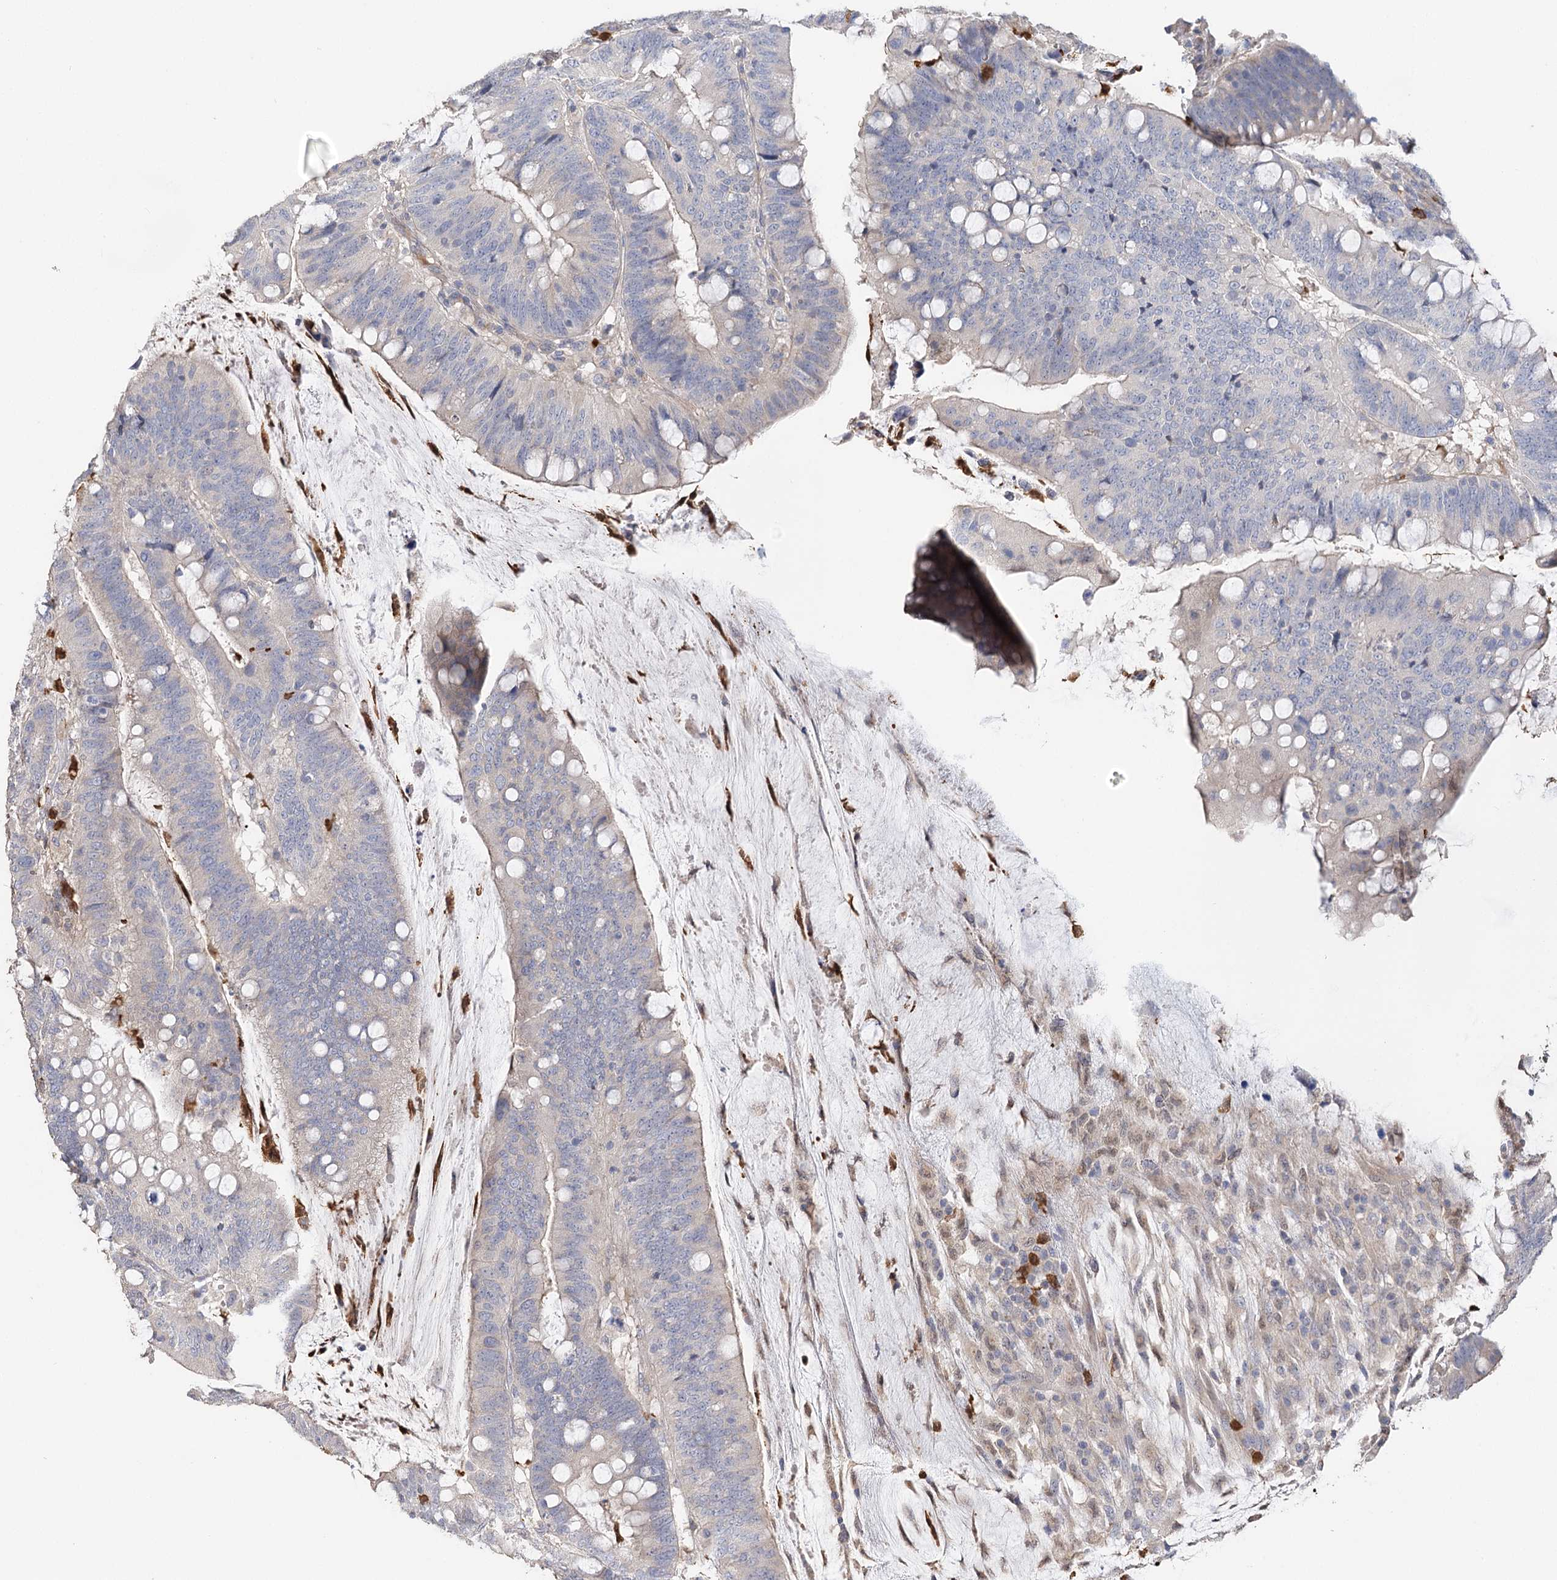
{"staining": {"intensity": "negative", "quantity": "none", "location": "none"}, "tissue": "colorectal cancer", "cell_type": "Tumor cells", "image_type": "cancer", "snomed": [{"axis": "morphology", "description": "Adenocarcinoma, NOS"}, {"axis": "topography", "description": "Colon"}], "caption": "Immunohistochemistry photomicrograph of neoplastic tissue: colorectal cancer stained with DAB displays no significant protein positivity in tumor cells.", "gene": "EPB41L5", "patient": {"sex": "female", "age": 66}}